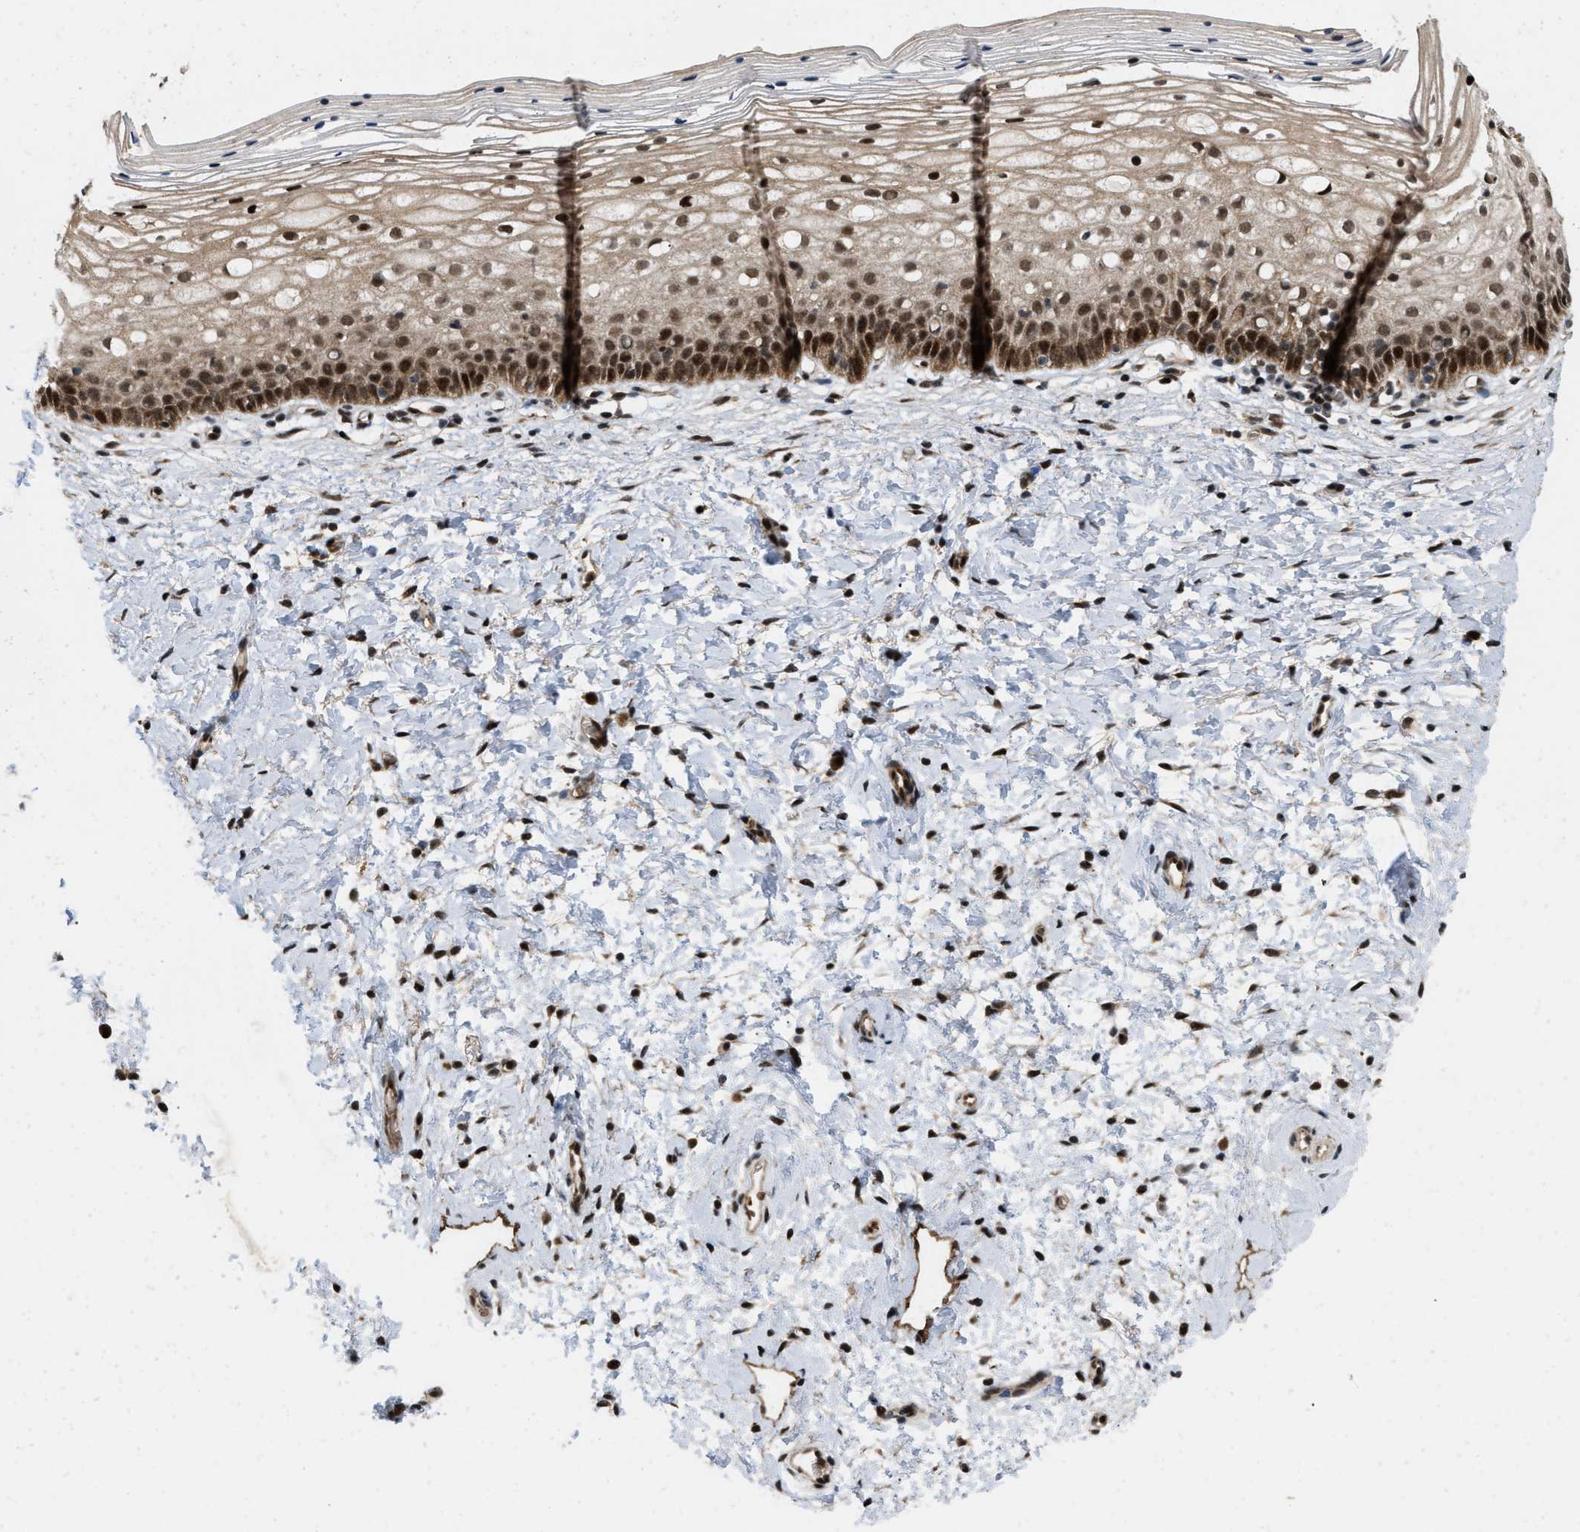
{"staining": {"intensity": "strong", "quantity": ">75%", "location": "nuclear"}, "tissue": "cervix", "cell_type": "Squamous epithelial cells", "image_type": "normal", "snomed": [{"axis": "morphology", "description": "Normal tissue, NOS"}, {"axis": "topography", "description": "Cervix"}], "caption": "The photomicrograph shows staining of unremarkable cervix, revealing strong nuclear protein expression (brown color) within squamous epithelial cells.", "gene": "ANKRD11", "patient": {"sex": "female", "age": 72}}